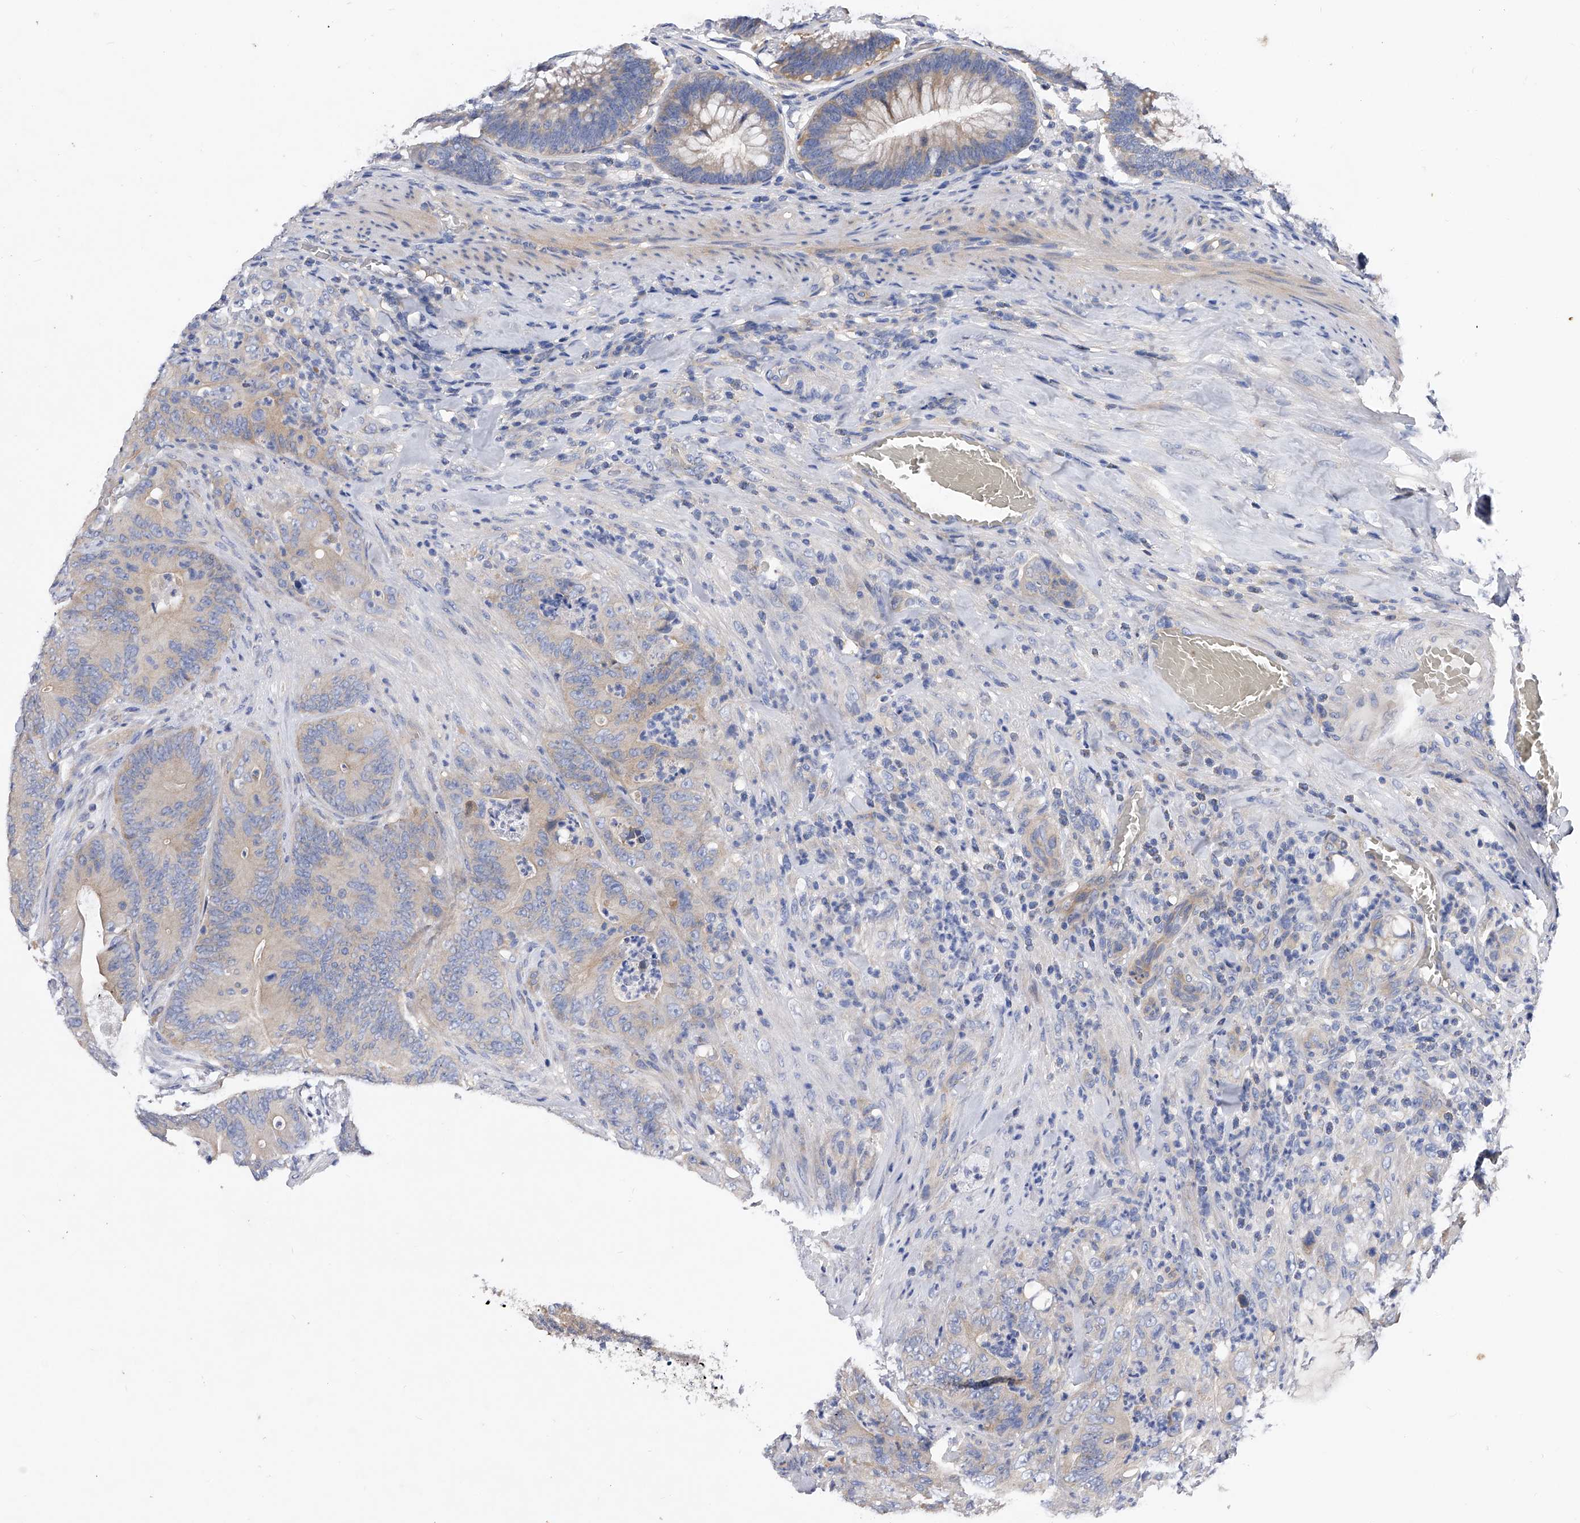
{"staining": {"intensity": "weak", "quantity": "25%-75%", "location": "cytoplasmic/membranous"}, "tissue": "colorectal cancer", "cell_type": "Tumor cells", "image_type": "cancer", "snomed": [{"axis": "morphology", "description": "Normal tissue, NOS"}, {"axis": "topography", "description": "Colon"}], "caption": "Immunohistochemistry (DAB (3,3'-diaminobenzidine)) staining of colorectal cancer displays weak cytoplasmic/membranous protein staining in about 25%-75% of tumor cells.", "gene": "PPP5C", "patient": {"sex": "female", "age": 82}}